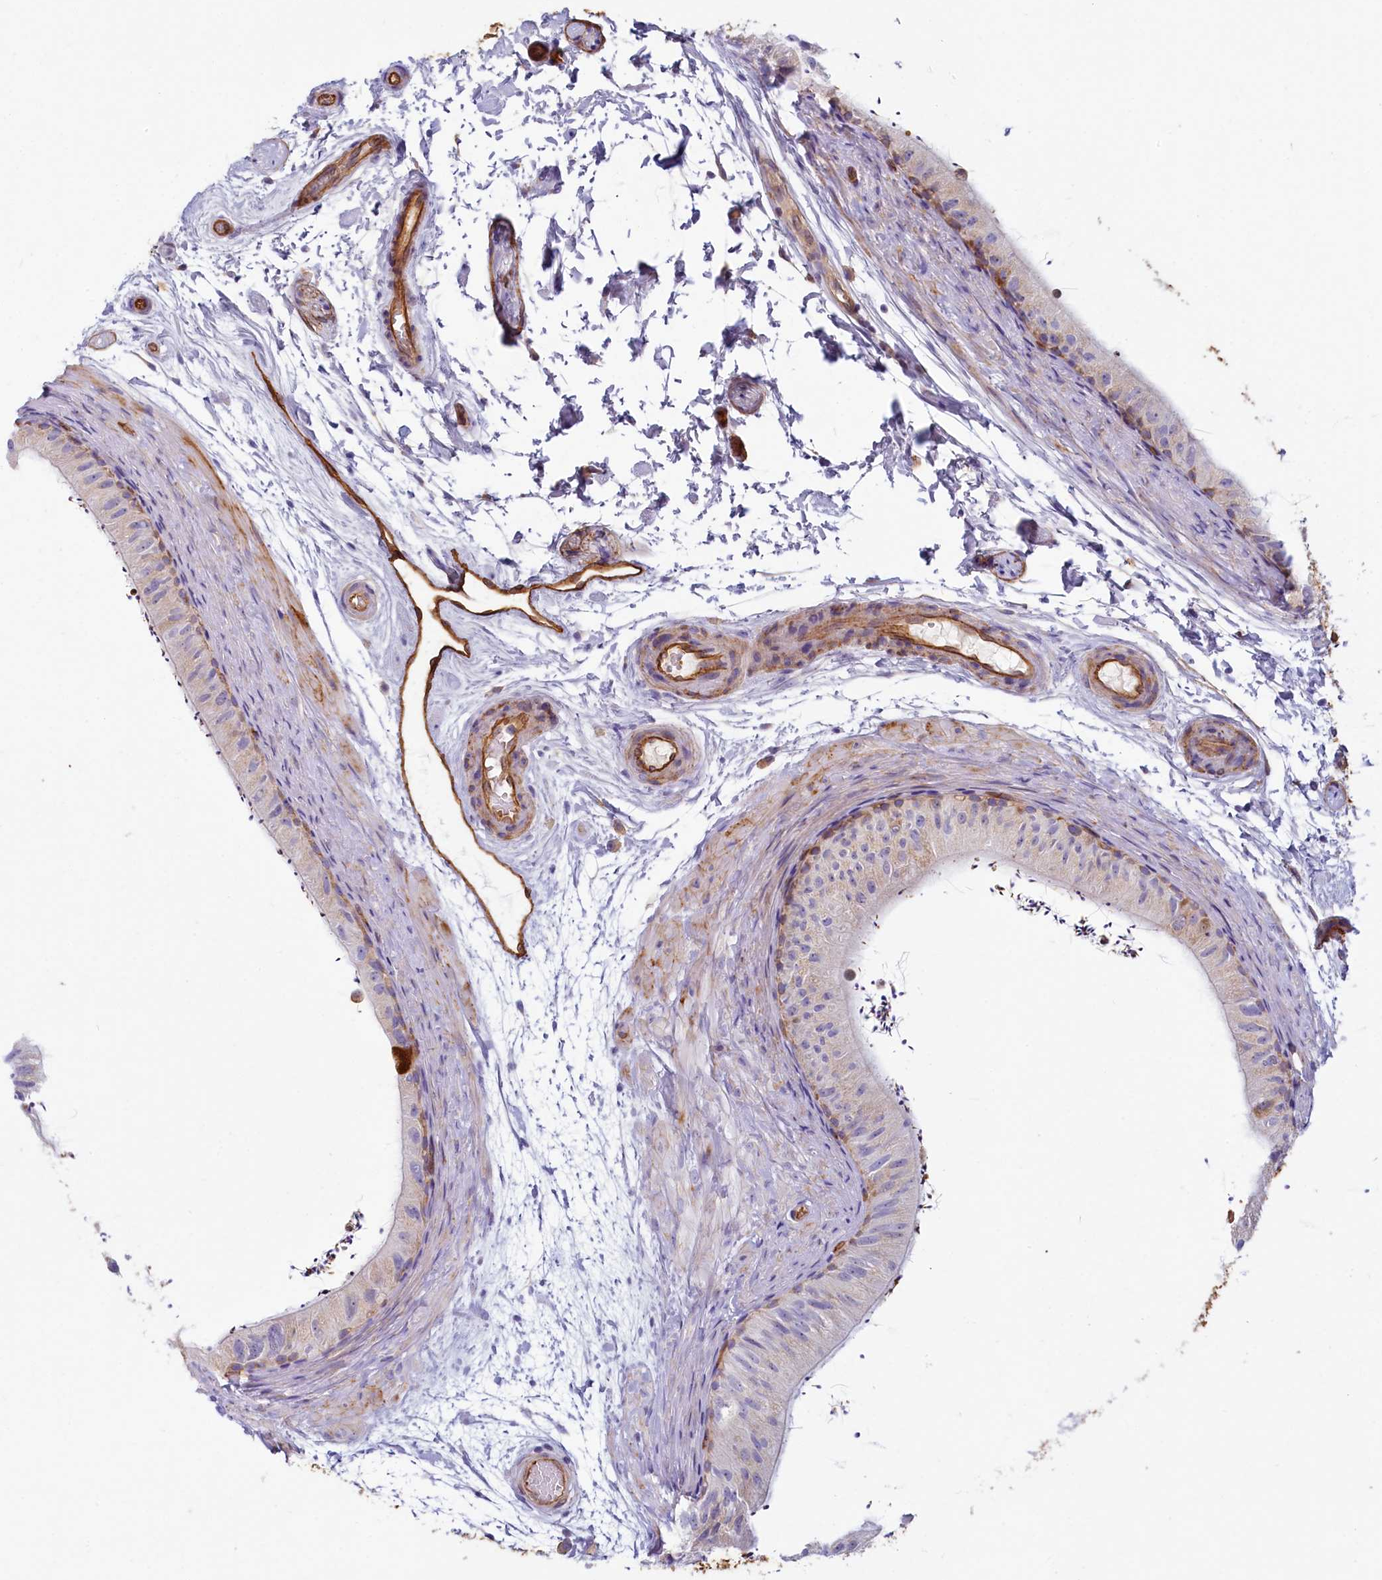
{"staining": {"intensity": "negative", "quantity": "none", "location": "none"}, "tissue": "epididymis", "cell_type": "Glandular cells", "image_type": "normal", "snomed": [{"axis": "morphology", "description": "Normal tissue, NOS"}, {"axis": "topography", "description": "Epididymis"}], "caption": "A histopathology image of epididymis stained for a protein demonstrates no brown staining in glandular cells. (Stains: DAB immunohistochemistry (IHC) with hematoxylin counter stain, Microscopy: brightfield microscopy at high magnification).", "gene": "LMOD3", "patient": {"sex": "male", "age": 50}}